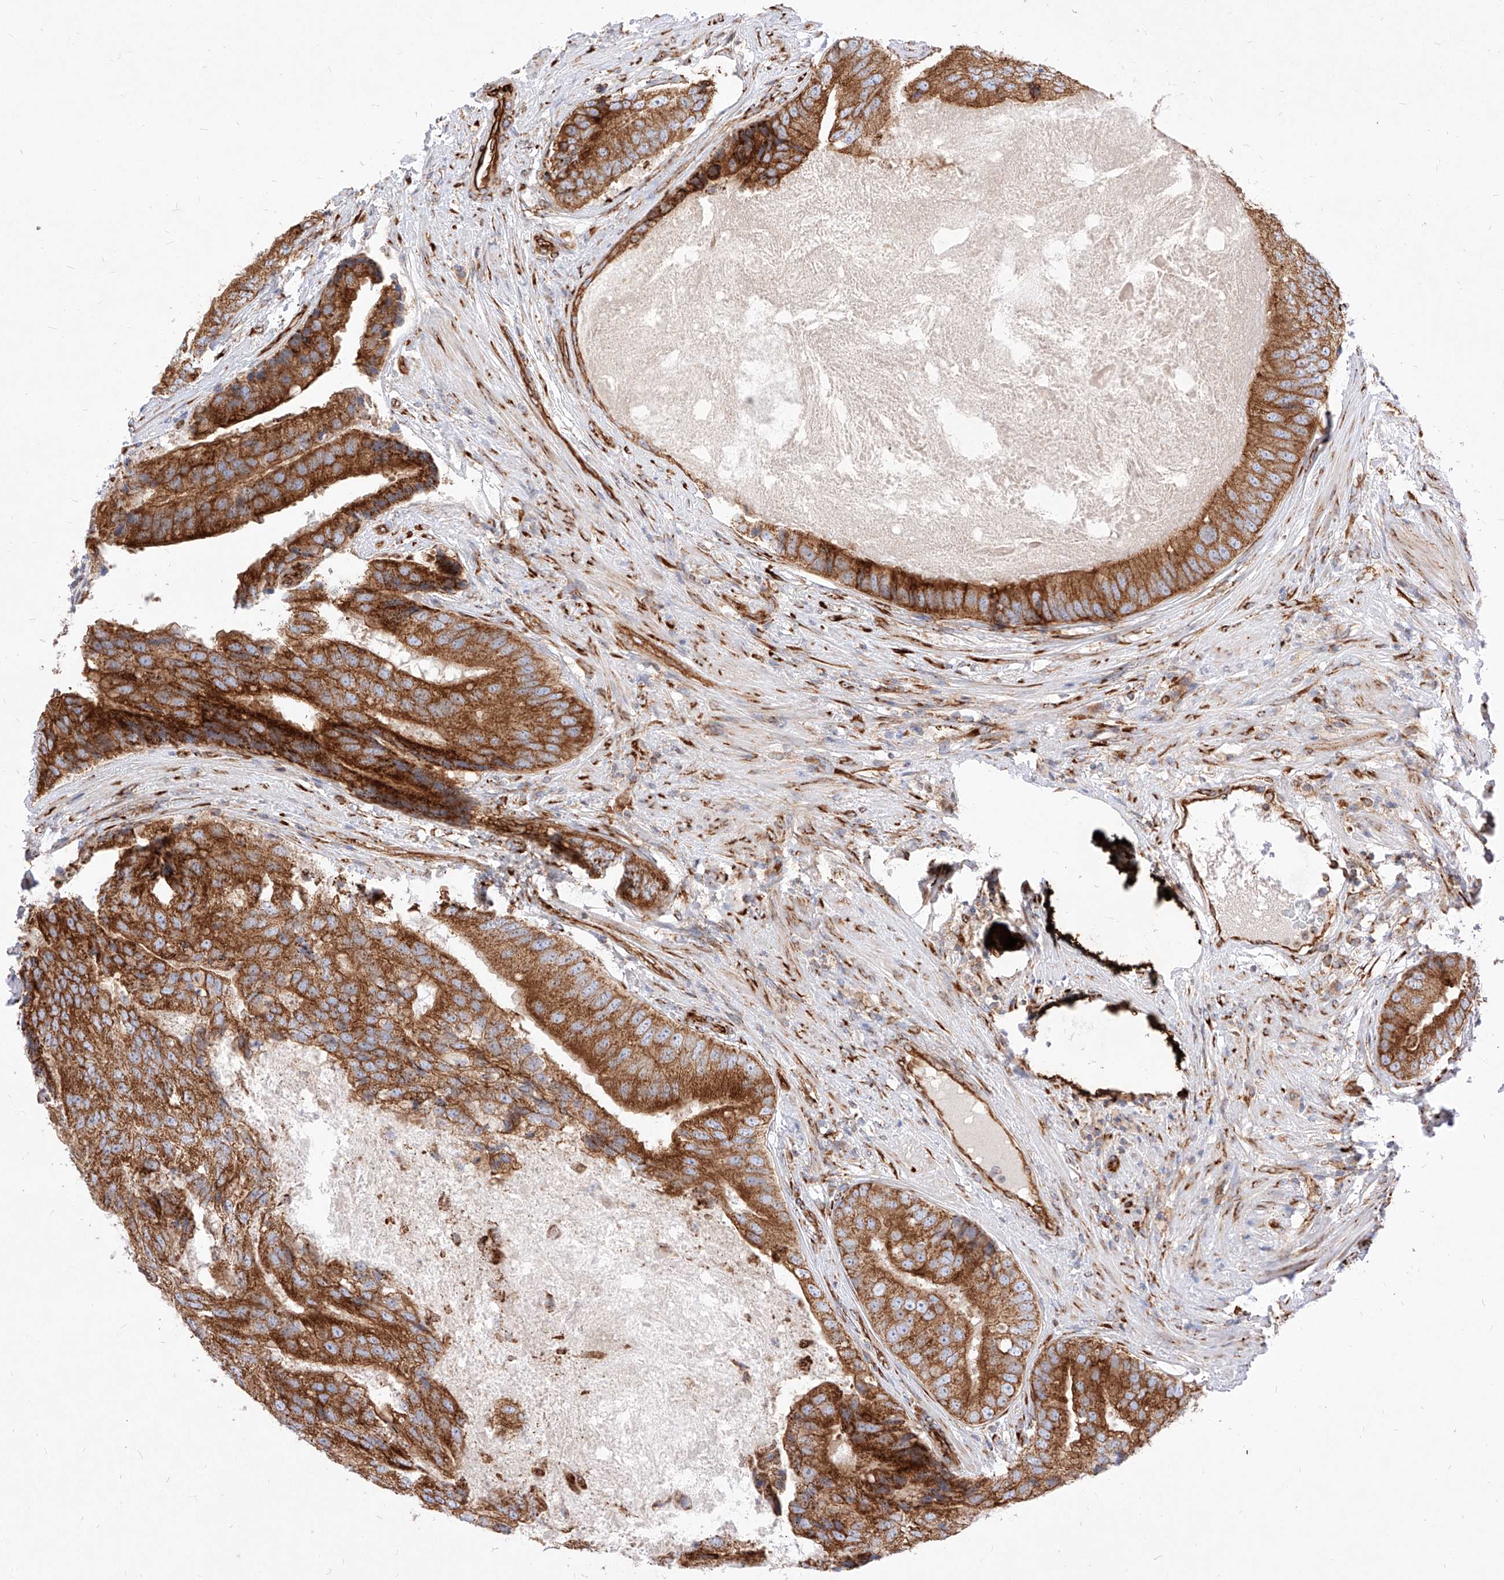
{"staining": {"intensity": "strong", "quantity": ">75%", "location": "cytoplasmic/membranous"}, "tissue": "prostate cancer", "cell_type": "Tumor cells", "image_type": "cancer", "snomed": [{"axis": "morphology", "description": "Adenocarcinoma, High grade"}, {"axis": "topography", "description": "Prostate"}], "caption": "Immunohistochemical staining of adenocarcinoma (high-grade) (prostate) exhibits high levels of strong cytoplasmic/membranous protein expression in about >75% of tumor cells.", "gene": "CSGALNACT2", "patient": {"sex": "male", "age": 70}}